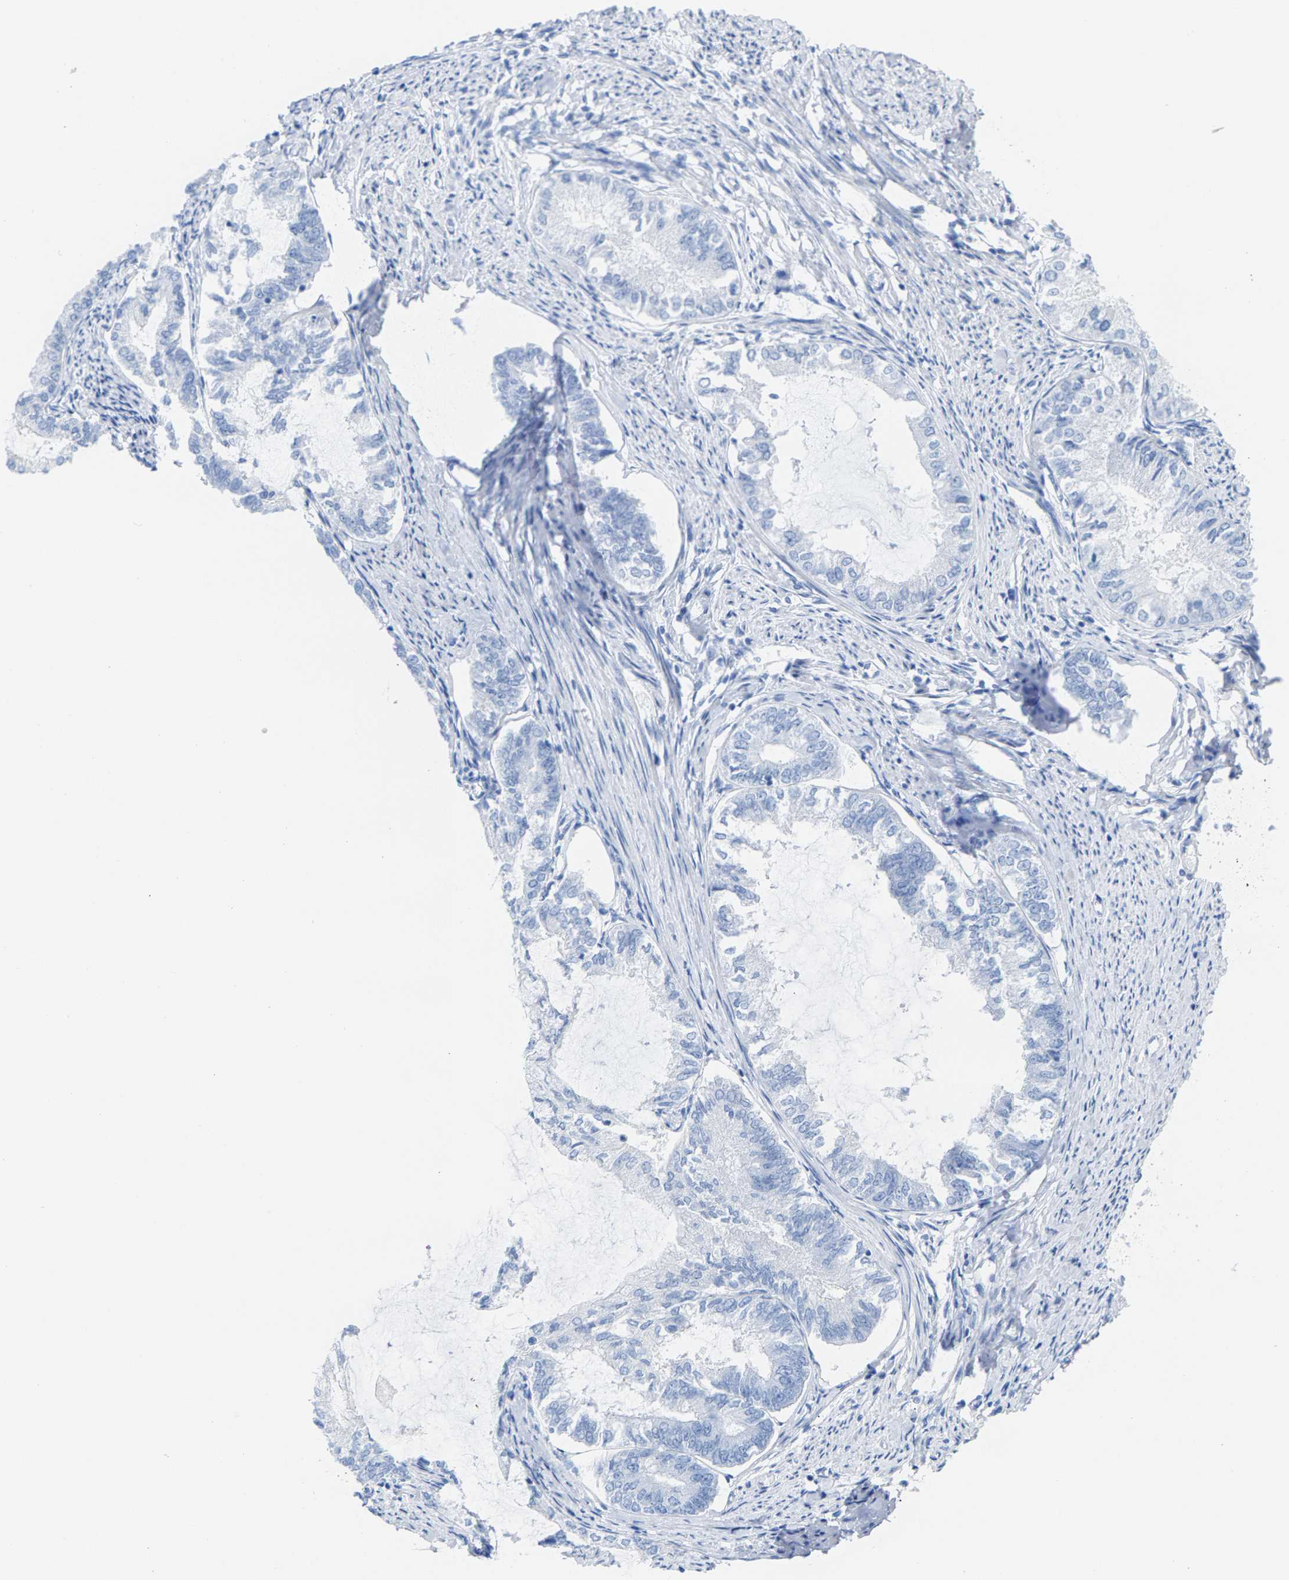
{"staining": {"intensity": "negative", "quantity": "none", "location": "none"}, "tissue": "endometrial cancer", "cell_type": "Tumor cells", "image_type": "cancer", "snomed": [{"axis": "morphology", "description": "Adenocarcinoma, NOS"}, {"axis": "topography", "description": "Endometrium"}], "caption": "IHC micrograph of human adenocarcinoma (endometrial) stained for a protein (brown), which reveals no expression in tumor cells. (Brightfield microscopy of DAB immunohistochemistry (IHC) at high magnification).", "gene": "CPA1", "patient": {"sex": "female", "age": 86}}